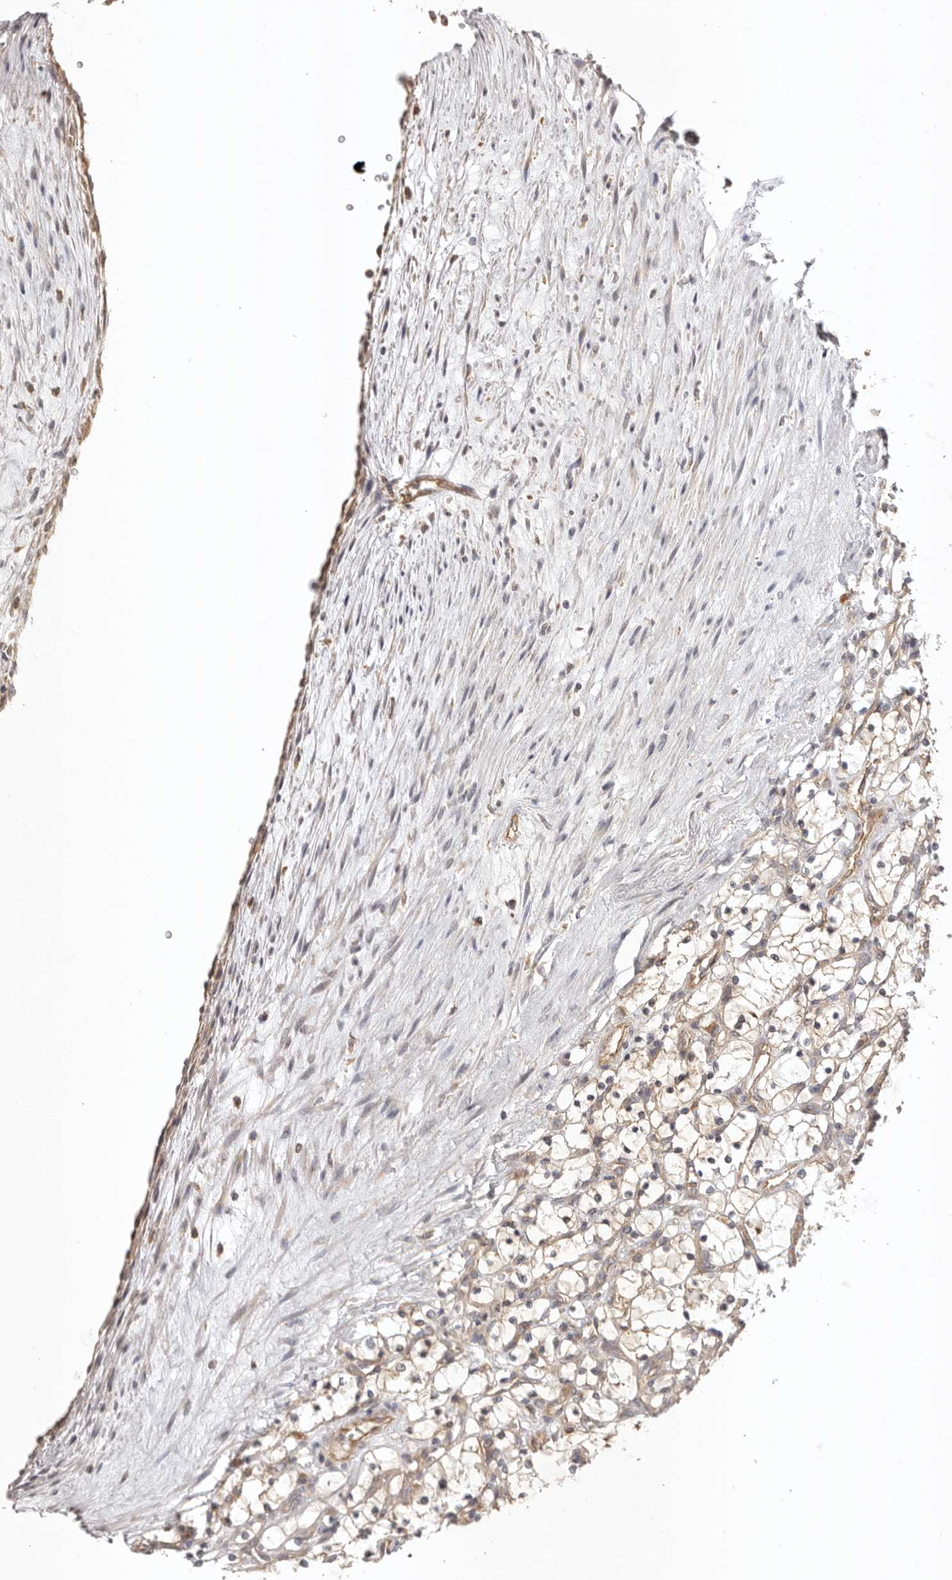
{"staining": {"intensity": "weak", "quantity": ">75%", "location": "cytoplasmic/membranous"}, "tissue": "renal cancer", "cell_type": "Tumor cells", "image_type": "cancer", "snomed": [{"axis": "morphology", "description": "Adenocarcinoma, NOS"}, {"axis": "topography", "description": "Kidney"}], "caption": "Protein expression analysis of human renal adenocarcinoma reveals weak cytoplasmic/membranous expression in approximately >75% of tumor cells.", "gene": "UBR2", "patient": {"sex": "female", "age": 69}}